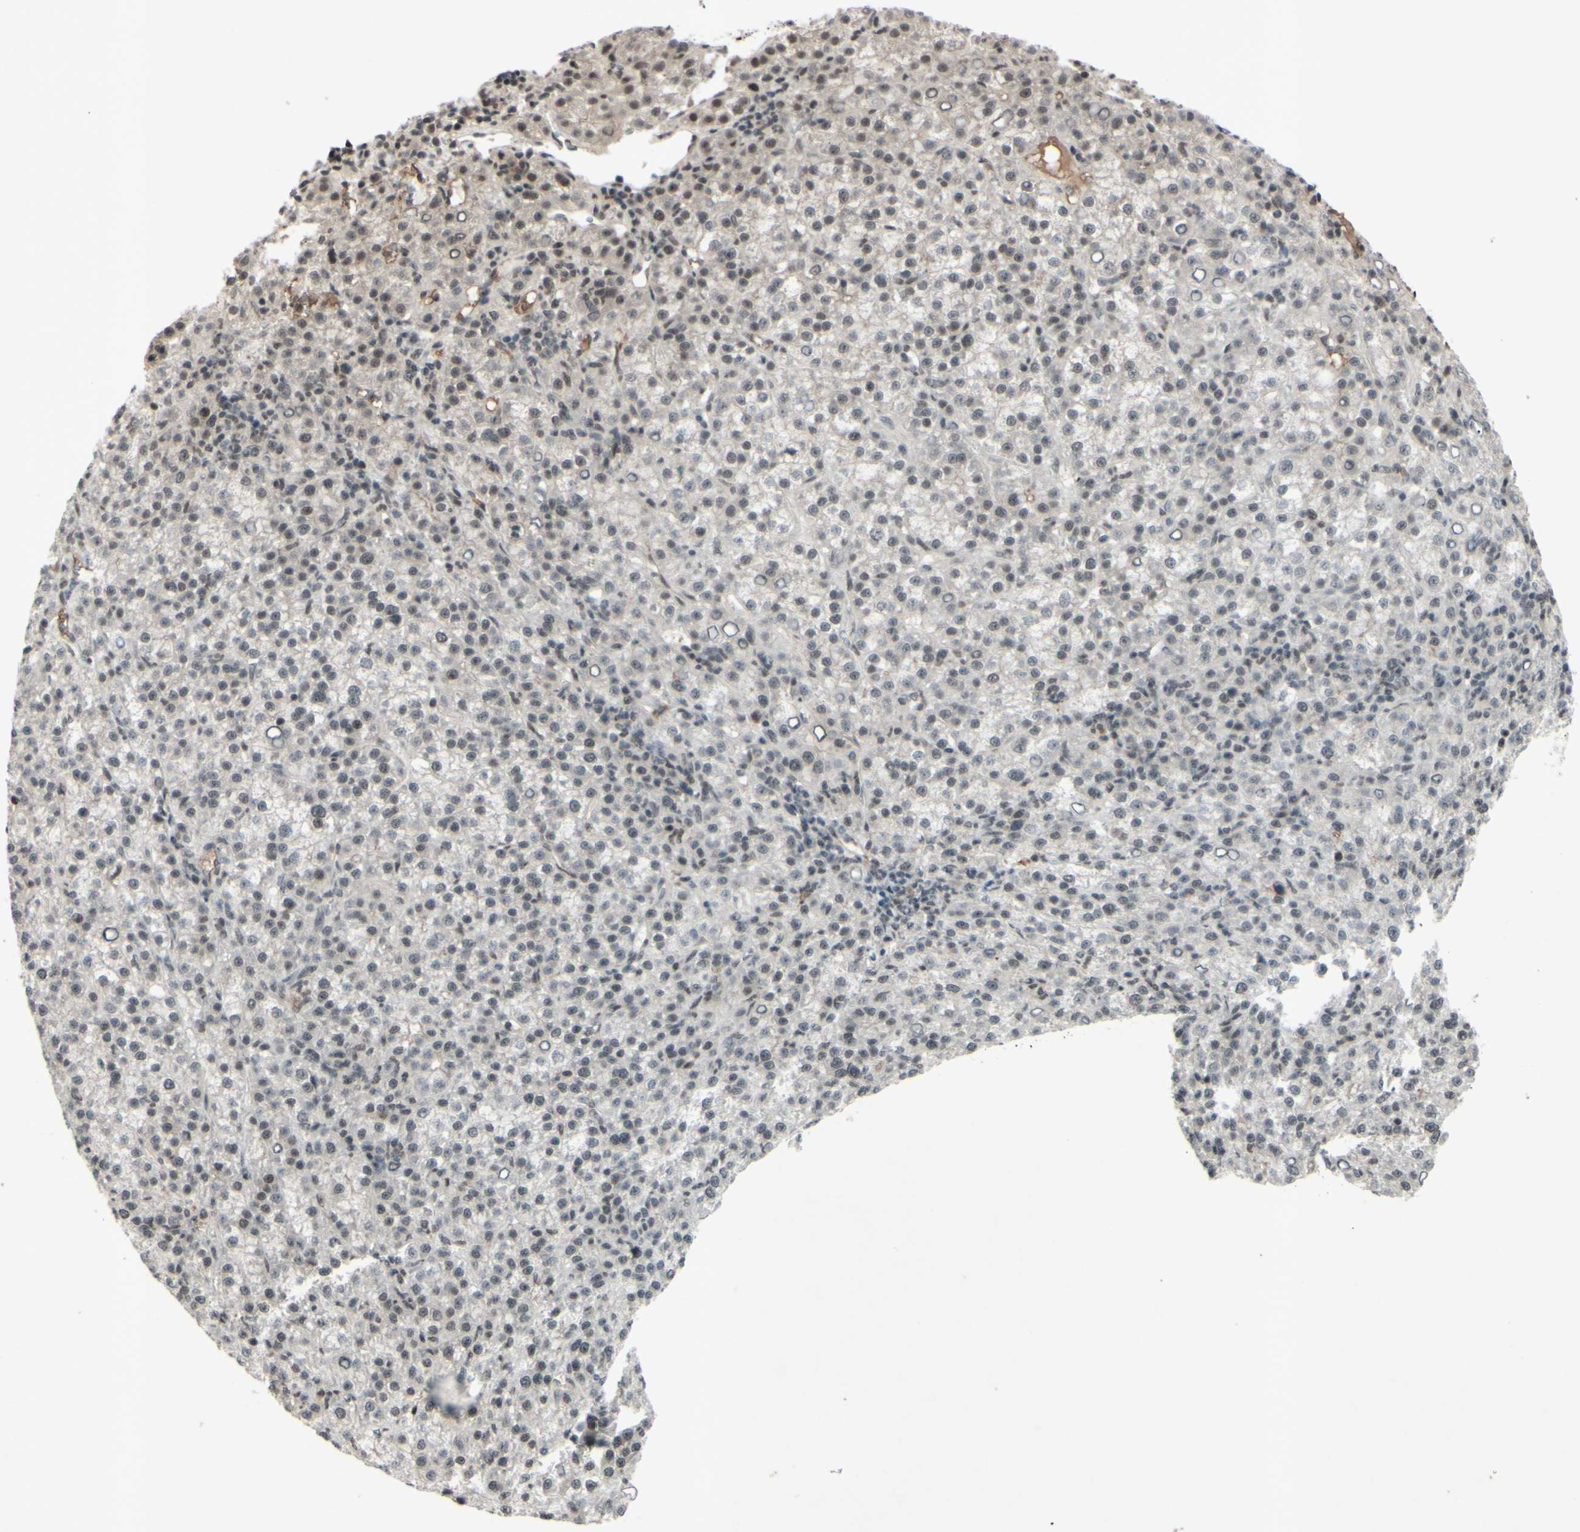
{"staining": {"intensity": "weak", "quantity": "25%-75%", "location": "nuclear"}, "tissue": "liver cancer", "cell_type": "Tumor cells", "image_type": "cancer", "snomed": [{"axis": "morphology", "description": "Carcinoma, Hepatocellular, NOS"}, {"axis": "topography", "description": "Liver"}], "caption": "Hepatocellular carcinoma (liver) stained with a protein marker reveals weak staining in tumor cells.", "gene": "SNW1", "patient": {"sex": "female", "age": 58}}